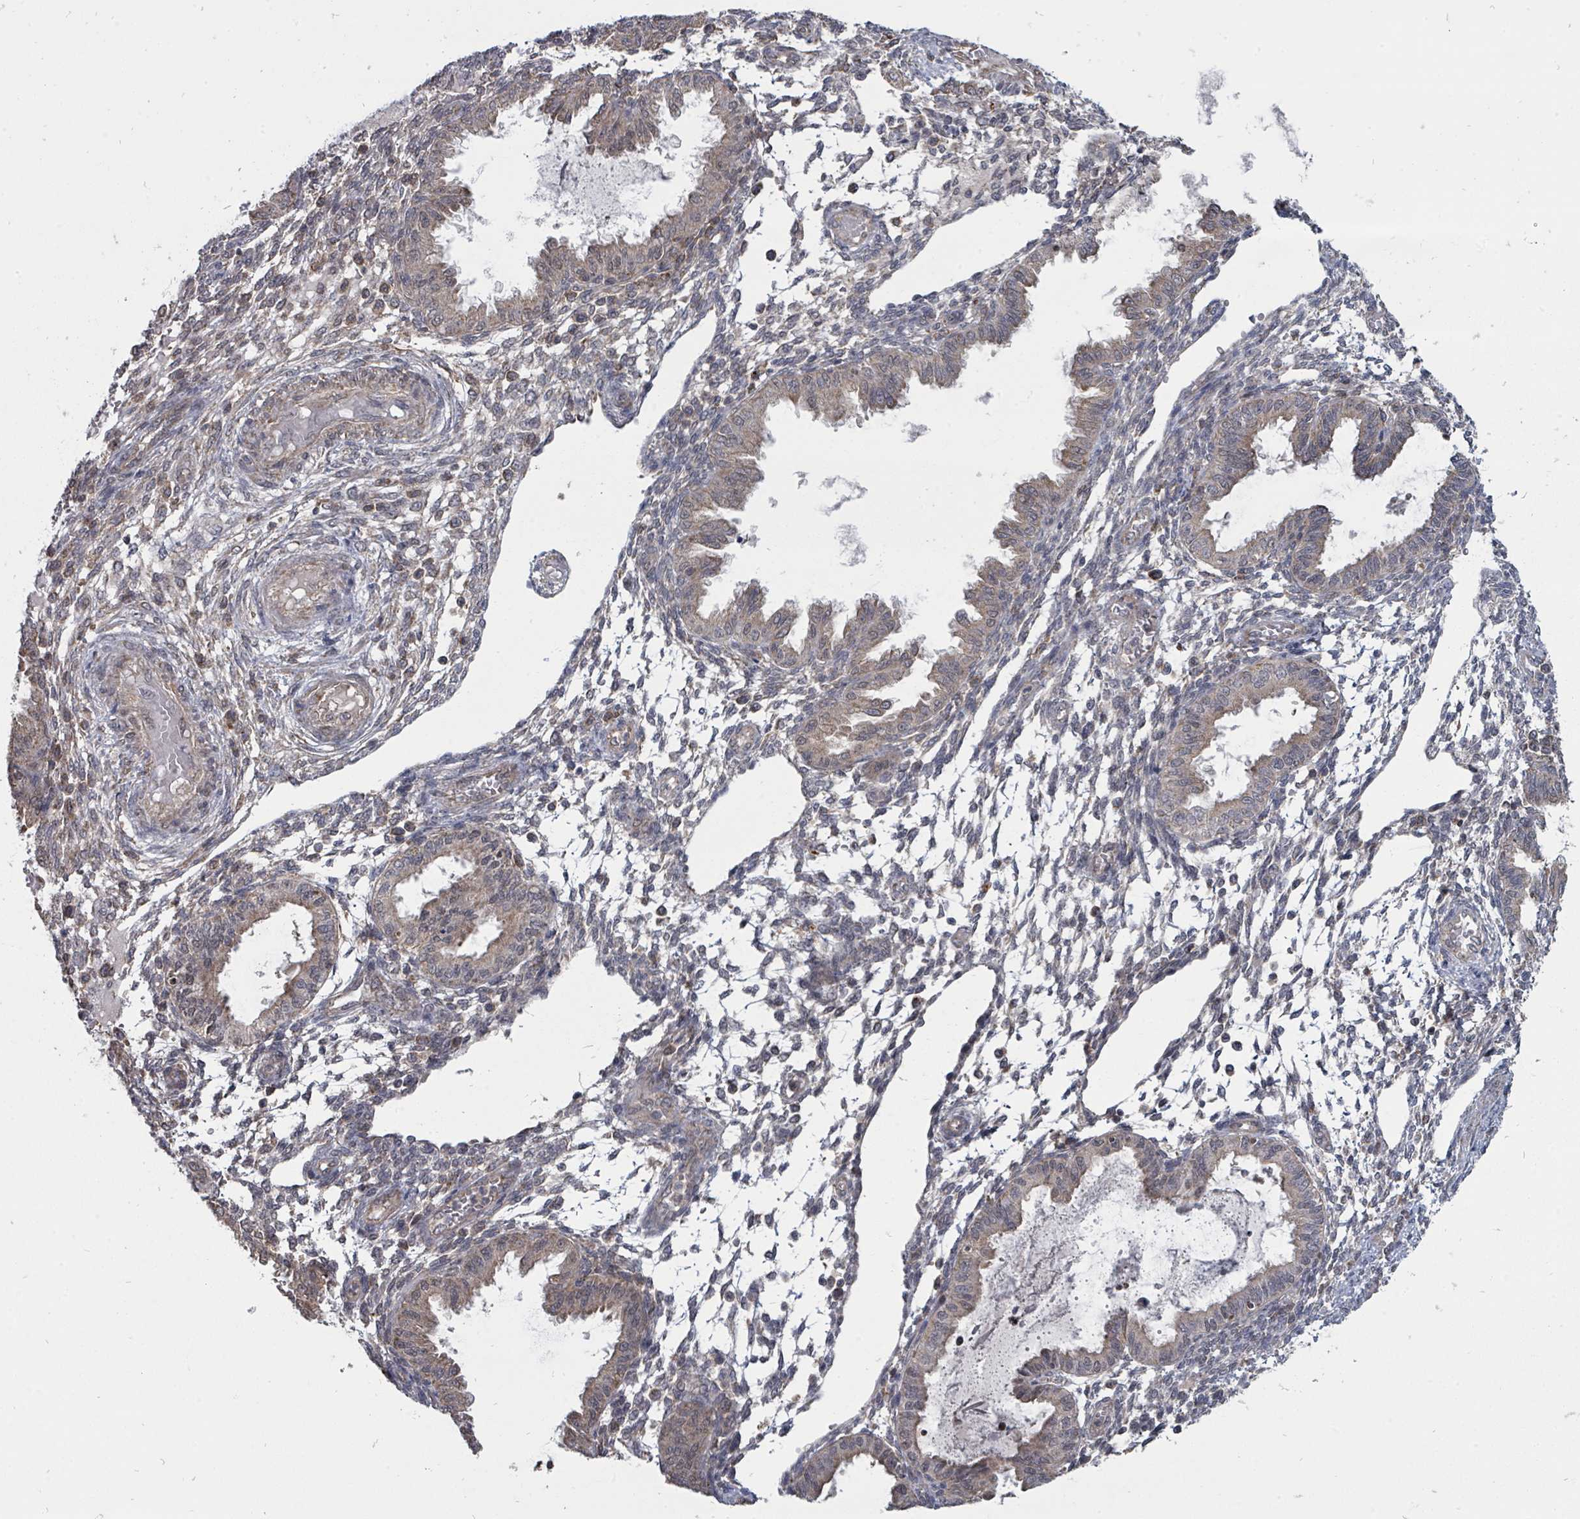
{"staining": {"intensity": "moderate", "quantity": "<25%", "location": "cytoplasmic/membranous"}, "tissue": "endometrium", "cell_type": "Cells in endometrial stroma", "image_type": "normal", "snomed": [{"axis": "morphology", "description": "Normal tissue, NOS"}, {"axis": "topography", "description": "Endometrium"}], "caption": "IHC histopathology image of benign endometrium stained for a protein (brown), which displays low levels of moderate cytoplasmic/membranous positivity in about <25% of cells in endometrial stroma.", "gene": "MAGOHB", "patient": {"sex": "female", "age": 33}}